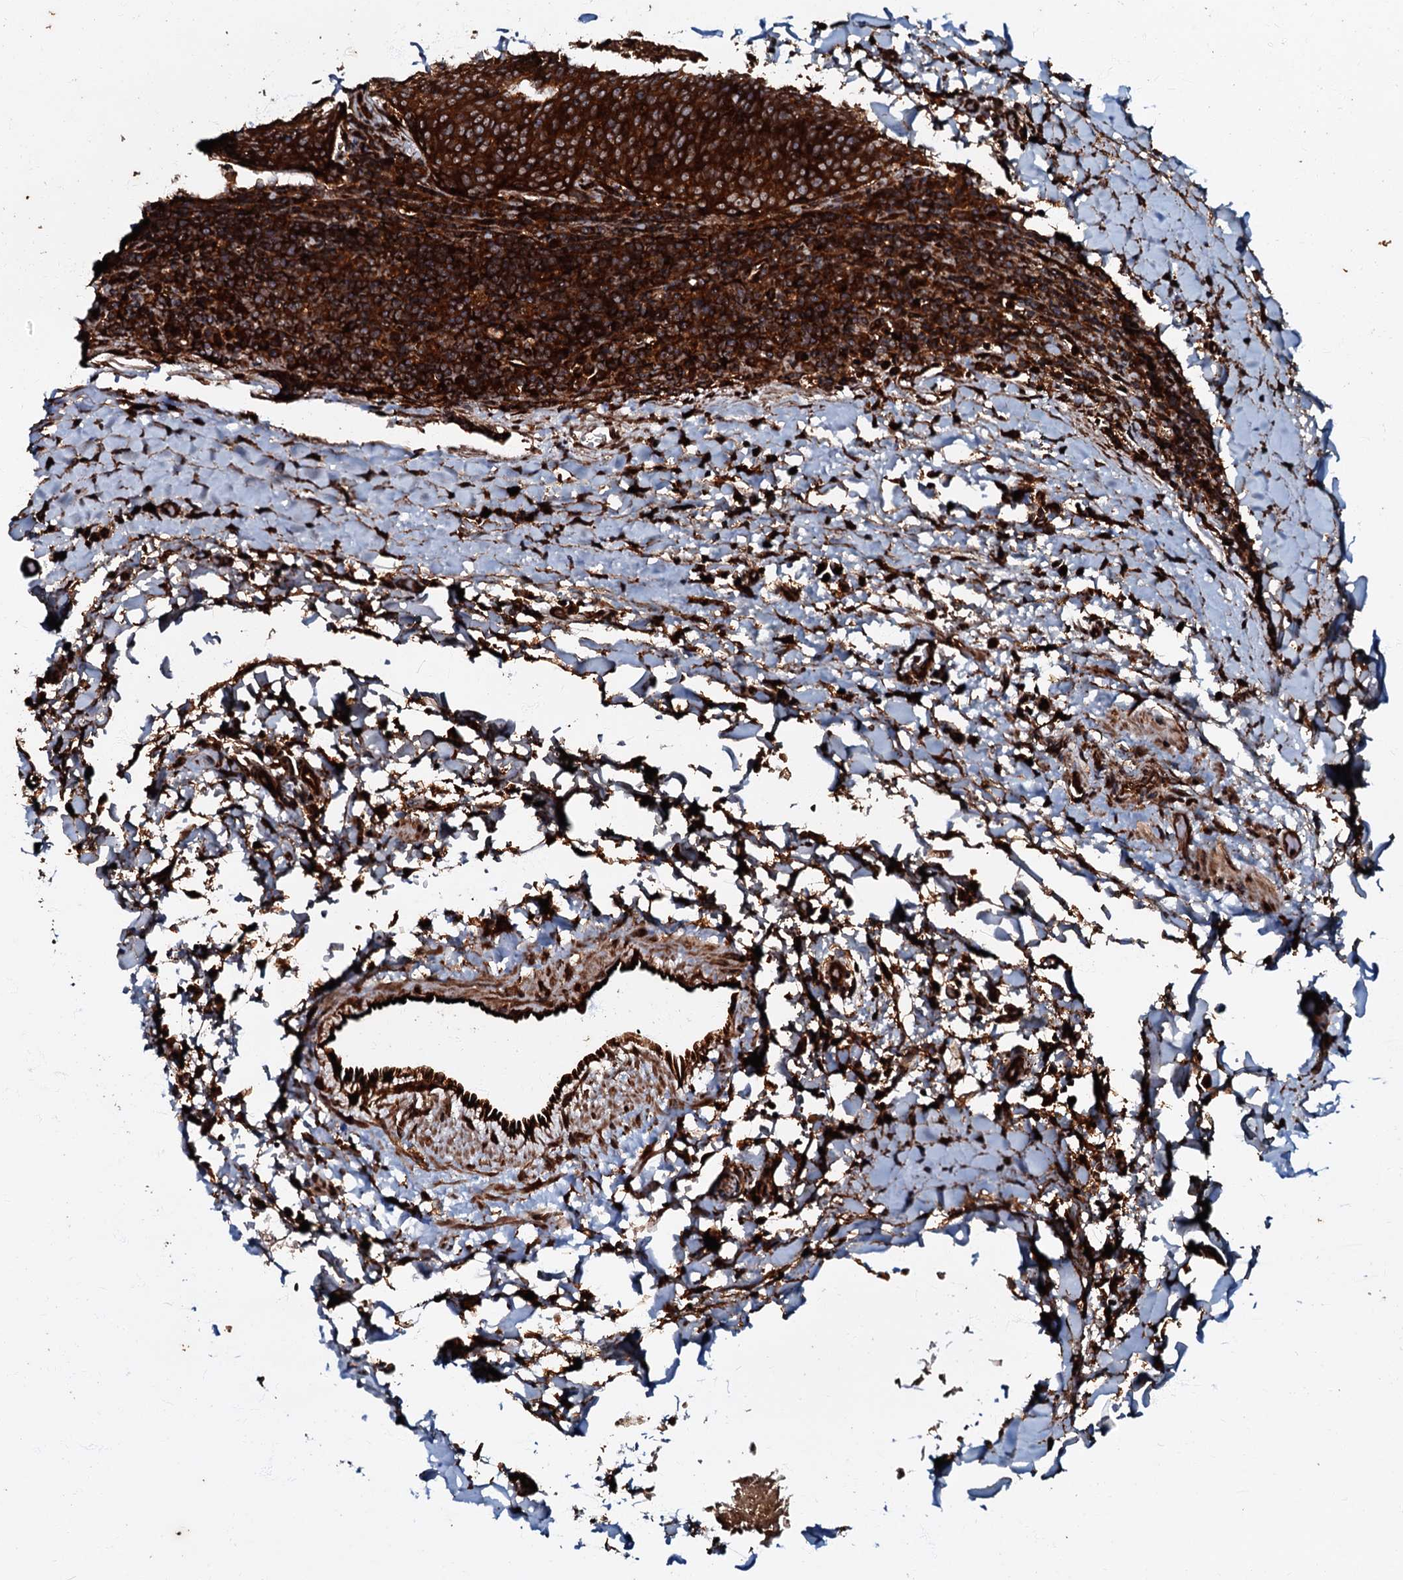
{"staining": {"intensity": "strong", "quantity": ">75%", "location": "cytoplasmic/membranous"}, "tissue": "head and neck cancer", "cell_type": "Tumor cells", "image_type": "cancer", "snomed": [{"axis": "morphology", "description": "Squamous cell carcinoma, NOS"}, {"axis": "morphology", "description": "Squamous cell carcinoma, metastatic, NOS"}, {"axis": "topography", "description": "Lymph node"}, {"axis": "topography", "description": "Head-Neck"}], "caption": "Protein analysis of squamous cell carcinoma (head and neck) tissue exhibits strong cytoplasmic/membranous positivity in about >75% of tumor cells. The protein is shown in brown color, while the nuclei are stained blue.", "gene": "BLOC1S6", "patient": {"sex": "male", "age": 62}}